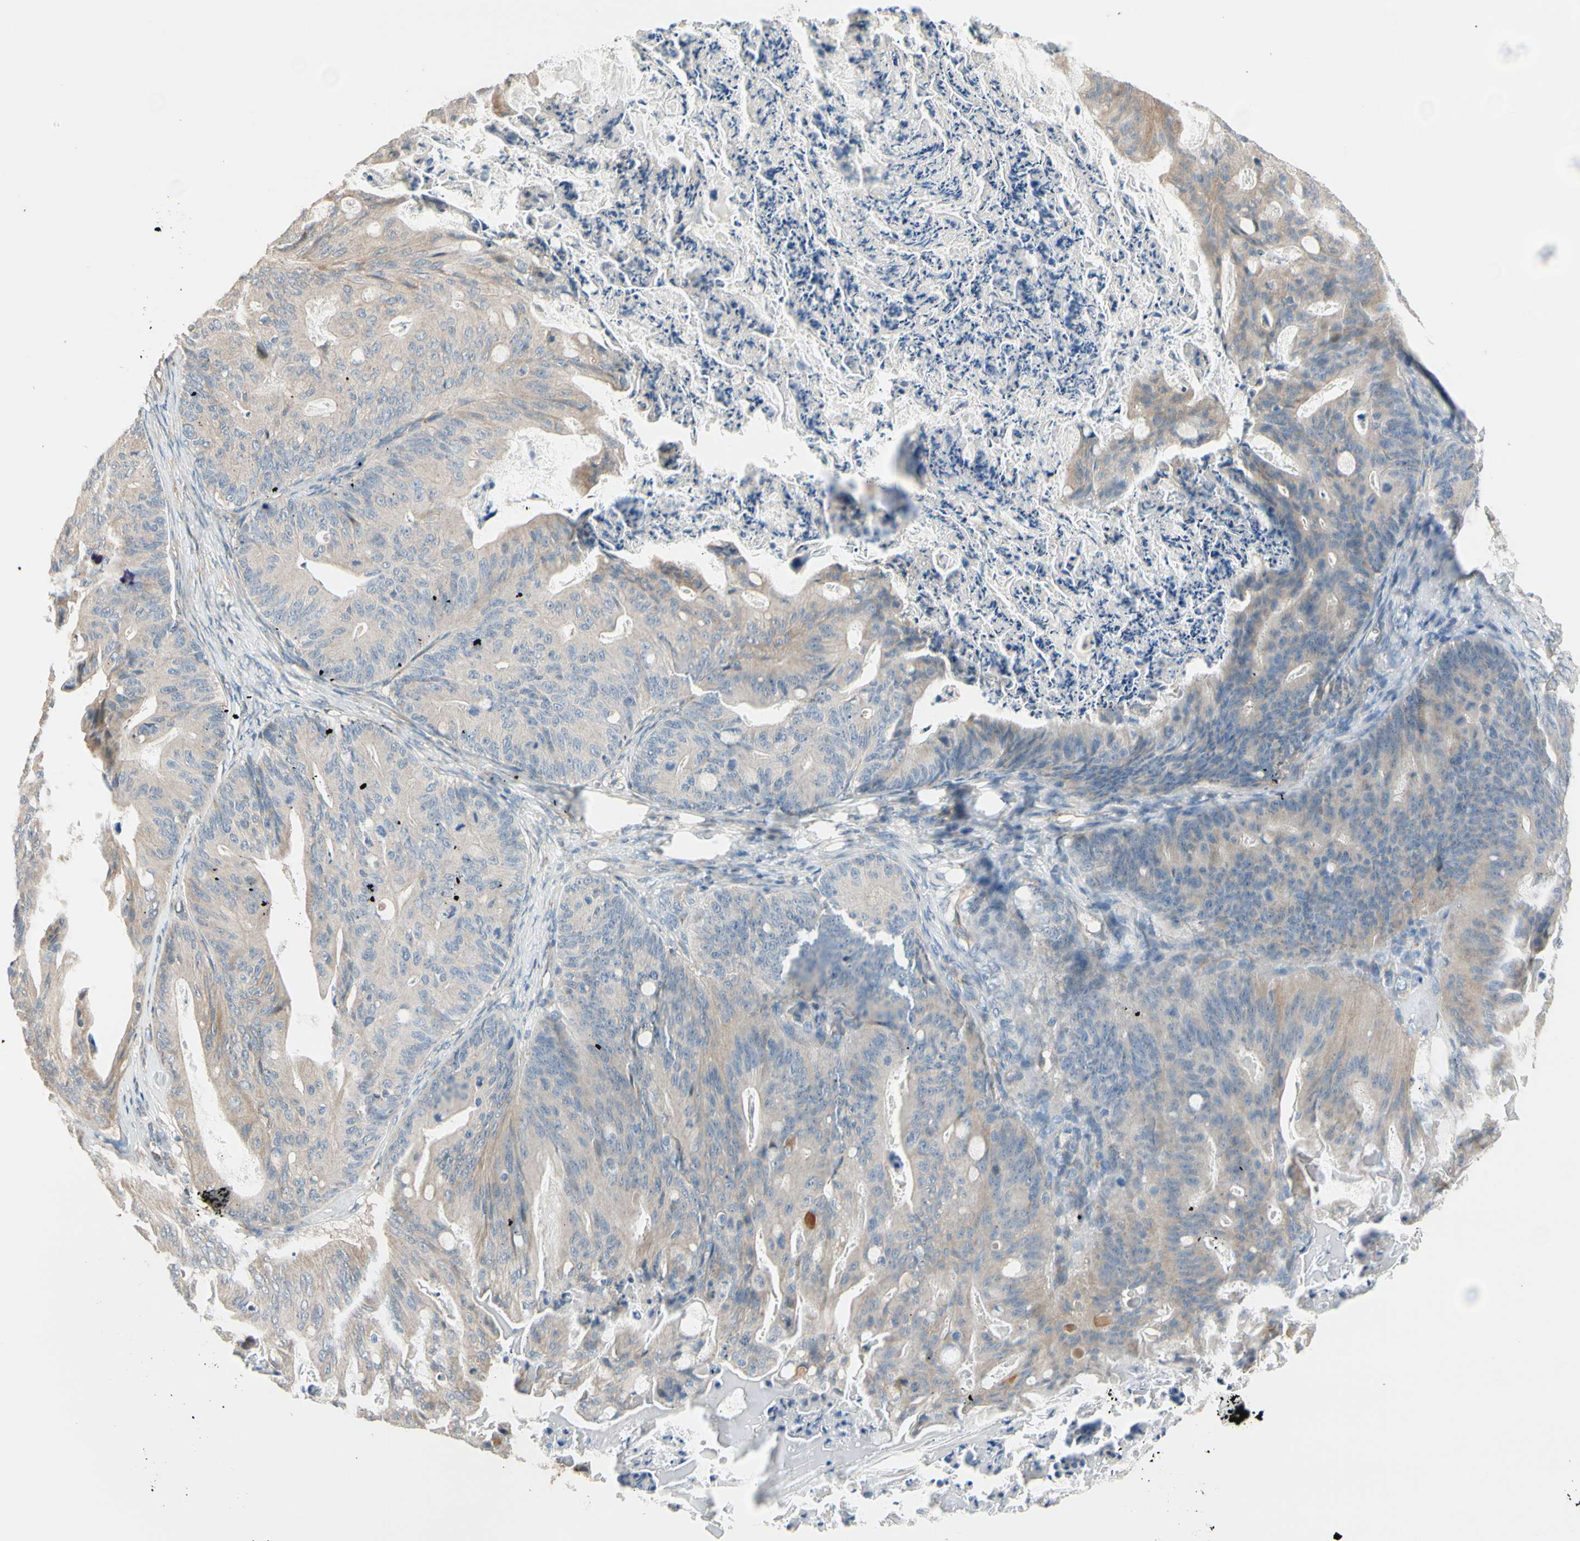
{"staining": {"intensity": "weak", "quantity": ">75%", "location": "cytoplasmic/membranous"}, "tissue": "ovarian cancer", "cell_type": "Tumor cells", "image_type": "cancer", "snomed": [{"axis": "morphology", "description": "Cystadenocarcinoma, mucinous, NOS"}, {"axis": "topography", "description": "Ovary"}], "caption": "Immunohistochemical staining of human ovarian mucinous cystadenocarcinoma reveals low levels of weak cytoplasmic/membranous expression in about >75% of tumor cells.", "gene": "EPHA3", "patient": {"sex": "female", "age": 36}}